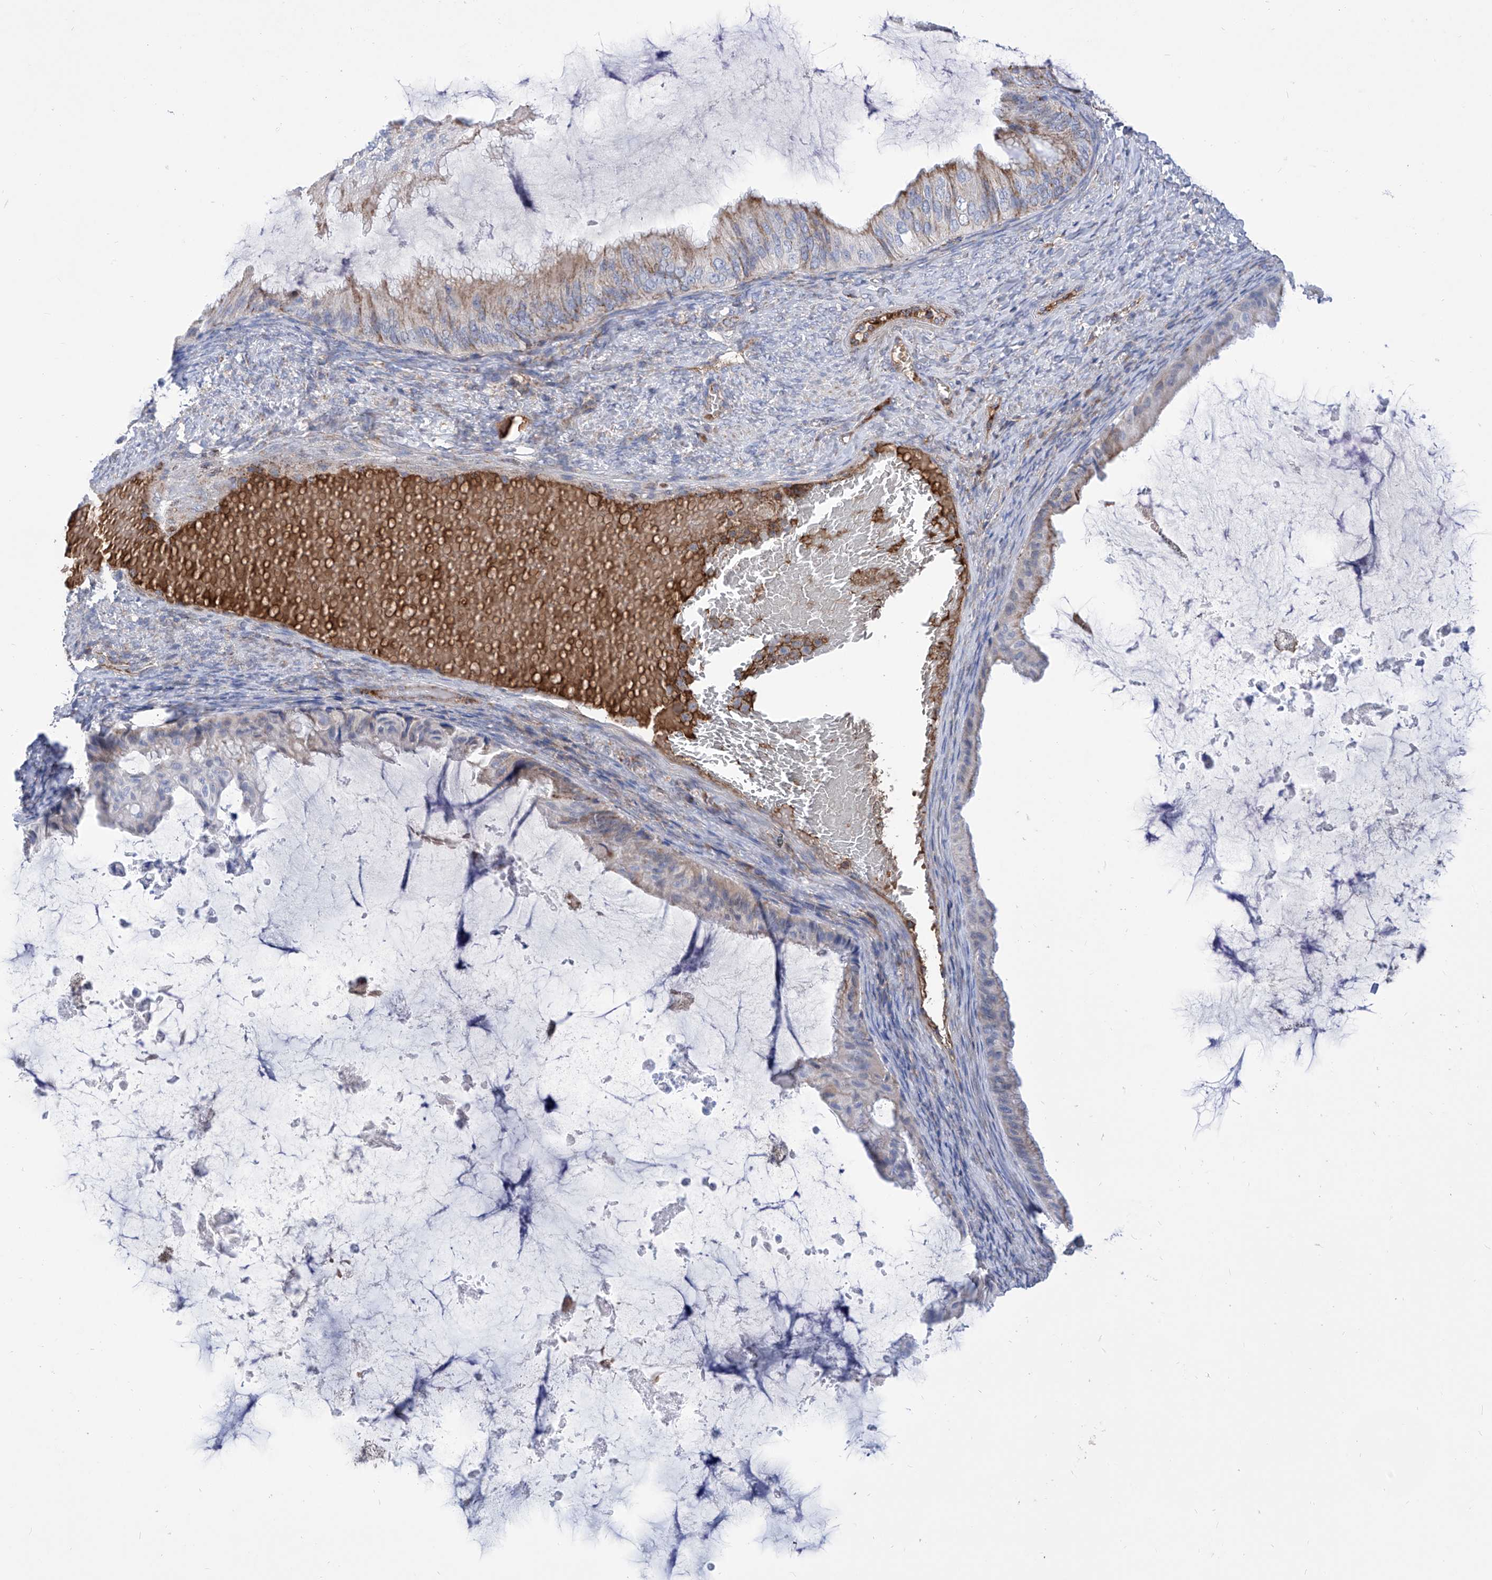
{"staining": {"intensity": "moderate", "quantity": "25%-75%", "location": "cytoplasmic/membranous"}, "tissue": "ovarian cancer", "cell_type": "Tumor cells", "image_type": "cancer", "snomed": [{"axis": "morphology", "description": "Cystadenocarcinoma, mucinous, NOS"}, {"axis": "topography", "description": "Ovary"}], "caption": "Mucinous cystadenocarcinoma (ovarian) stained with a brown dye shows moderate cytoplasmic/membranous positive staining in approximately 25%-75% of tumor cells.", "gene": "SRBD1", "patient": {"sex": "female", "age": 61}}